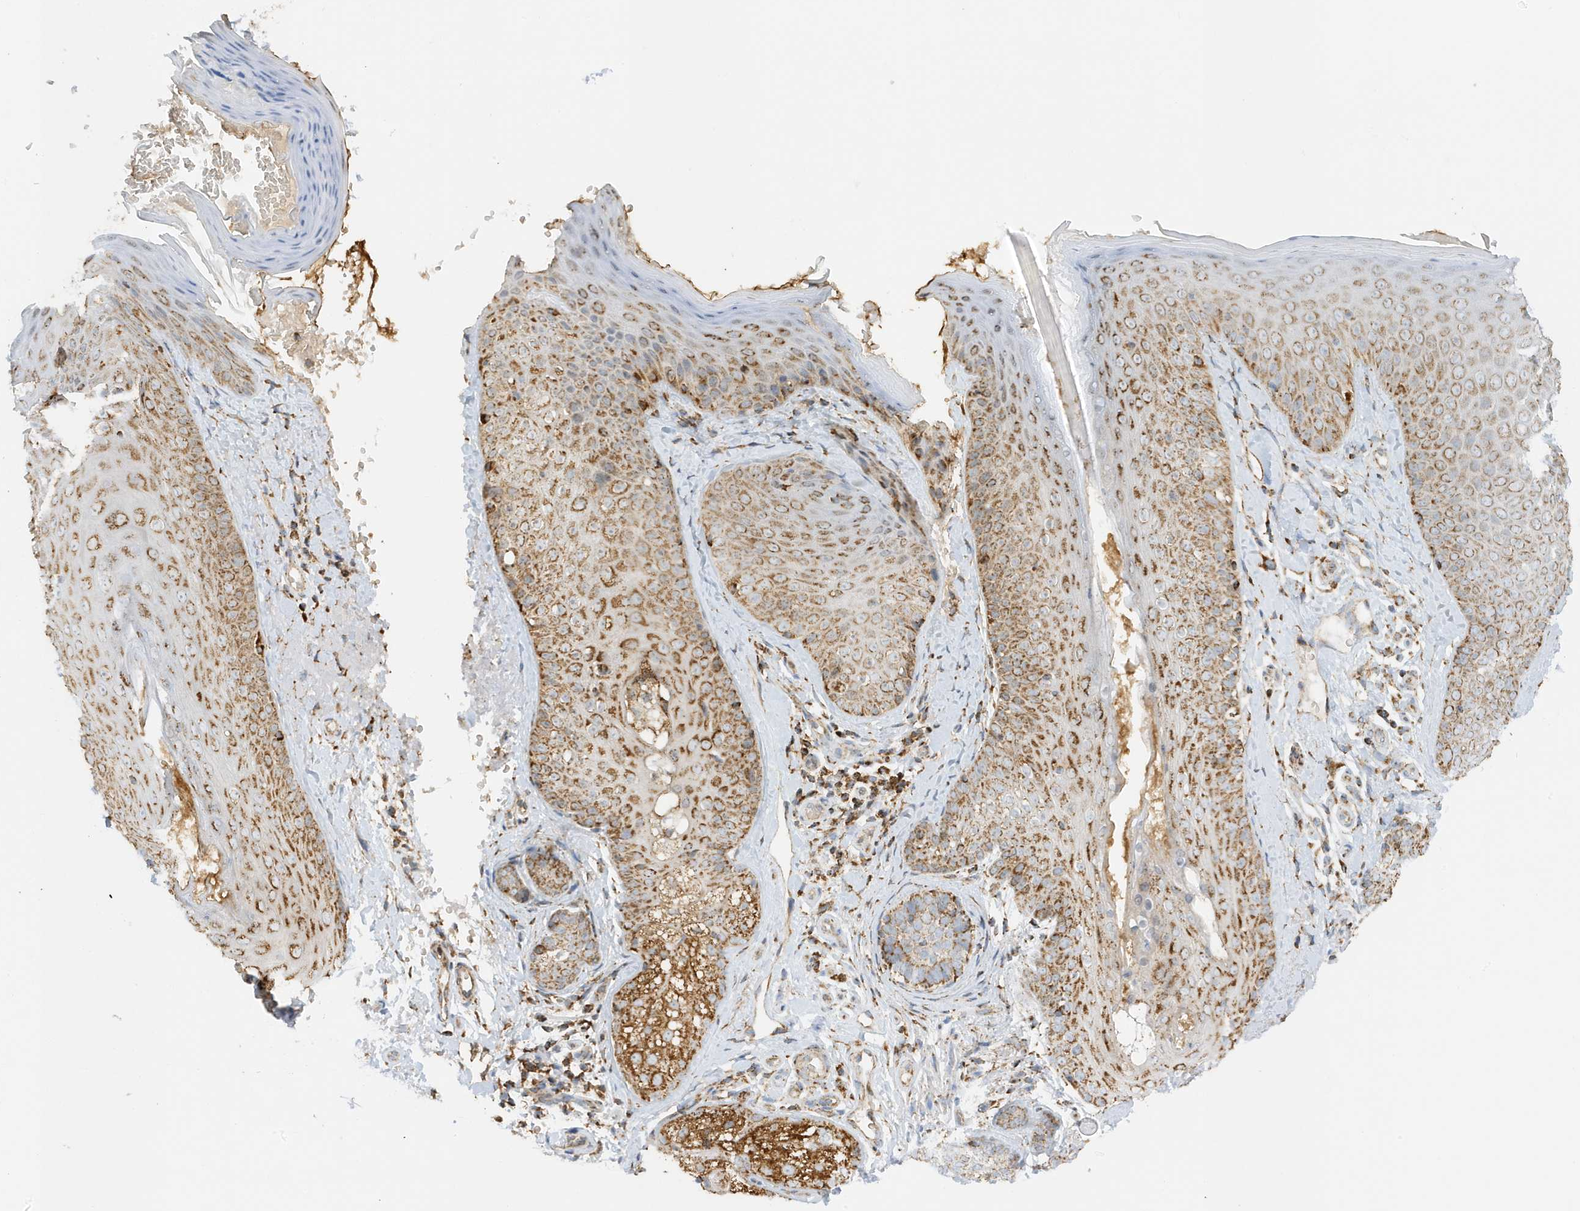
{"staining": {"intensity": "moderate", "quantity": ">75%", "location": "cytoplasmic/membranous"}, "tissue": "skin", "cell_type": "Fibroblasts", "image_type": "normal", "snomed": [{"axis": "morphology", "description": "Normal tissue, NOS"}, {"axis": "topography", "description": "Skin"}], "caption": "There is medium levels of moderate cytoplasmic/membranous expression in fibroblasts of benign skin, as demonstrated by immunohistochemical staining (brown color).", "gene": "ATP5ME", "patient": {"sex": "male", "age": 57}}